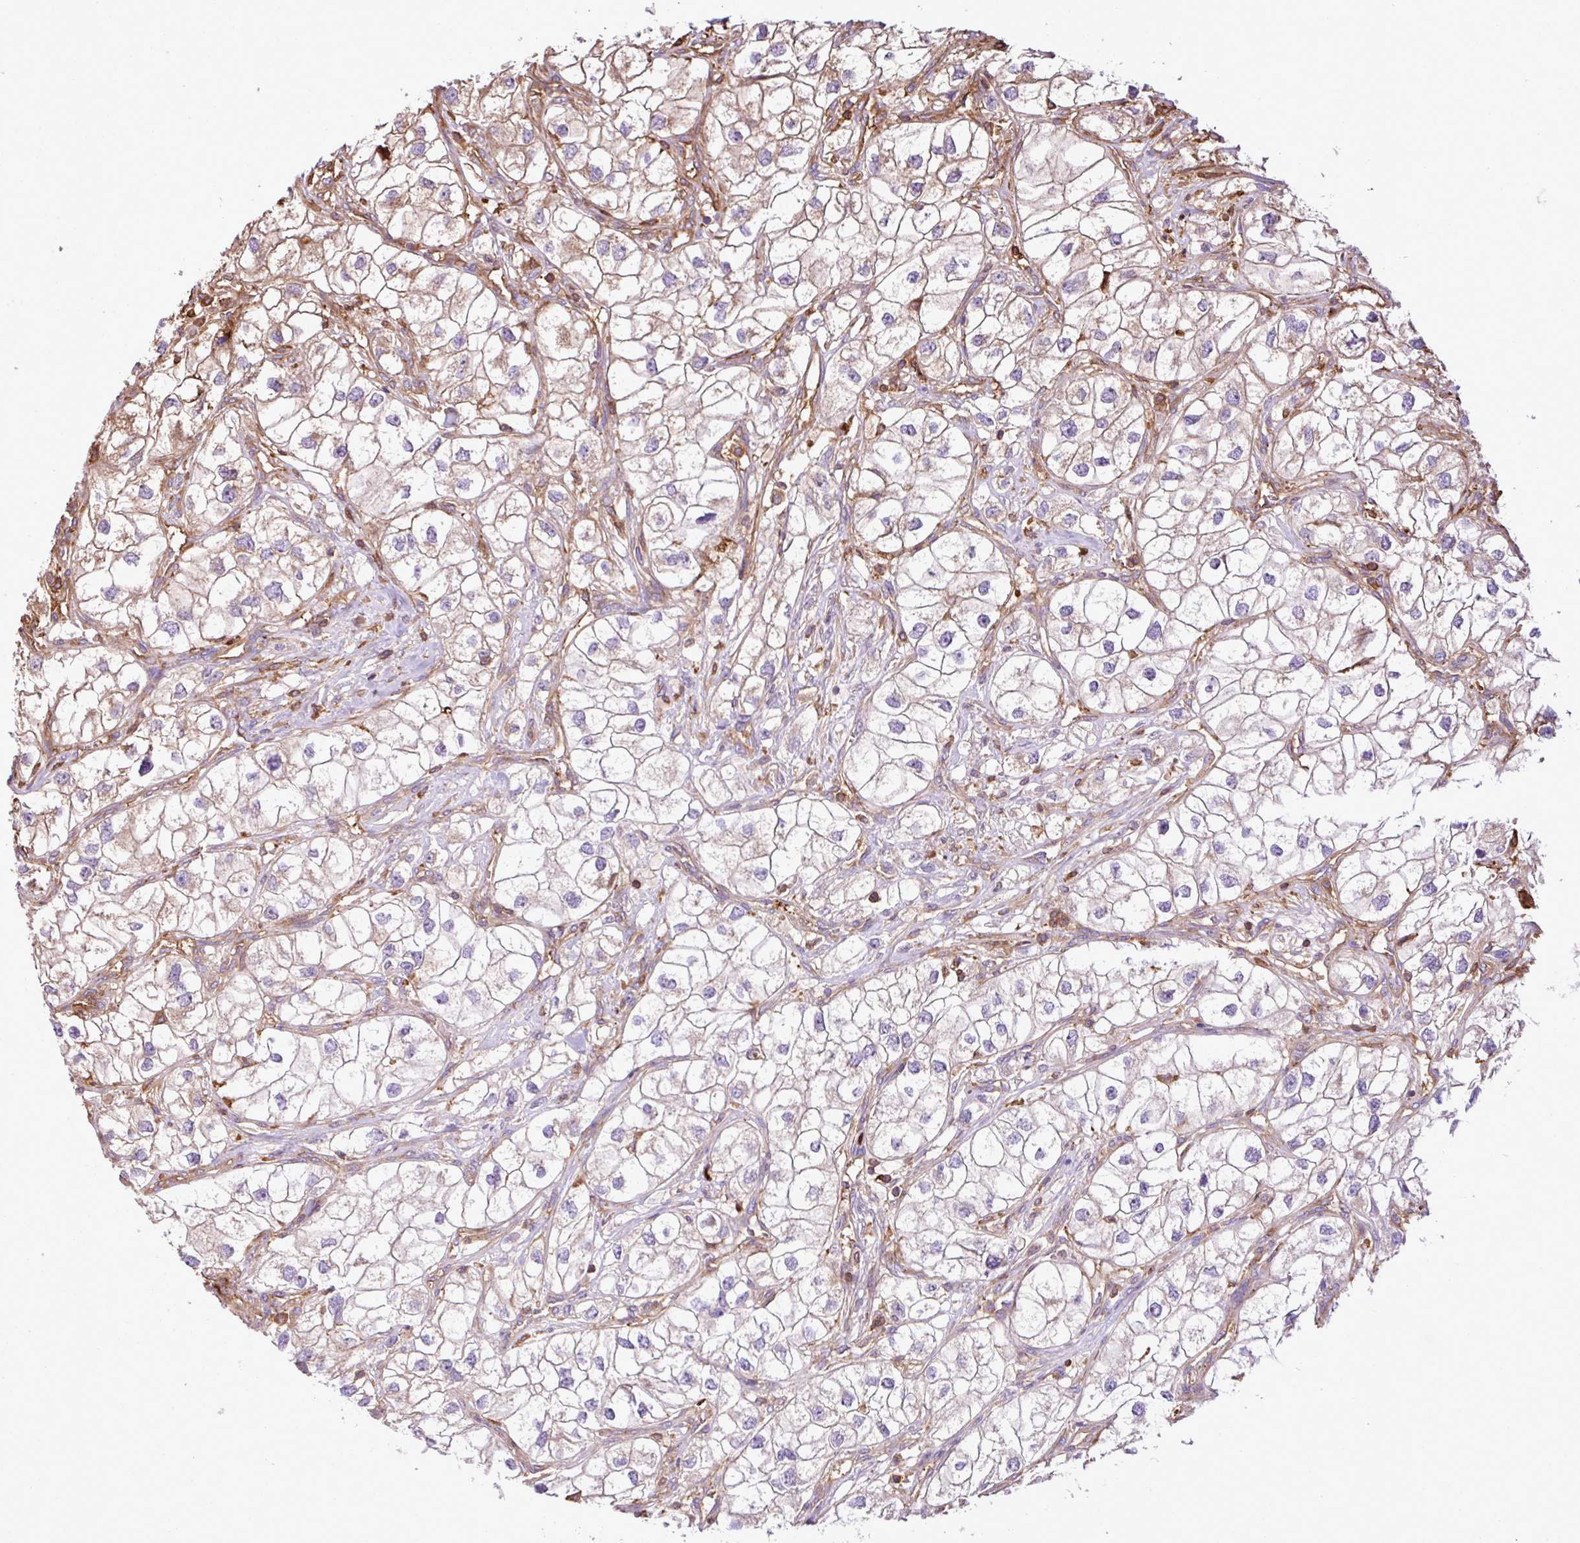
{"staining": {"intensity": "moderate", "quantity": "<25%", "location": "cytoplasmic/membranous"}, "tissue": "renal cancer", "cell_type": "Tumor cells", "image_type": "cancer", "snomed": [{"axis": "morphology", "description": "Adenocarcinoma, NOS"}, {"axis": "topography", "description": "Kidney"}], "caption": "A micrograph showing moderate cytoplasmic/membranous staining in approximately <25% of tumor cells in renal adenocarcinoma, as visualized by brown immunohistochemical staining.", "gene": "PGAP6", "patient": {"sex": "male", "age": 59}}